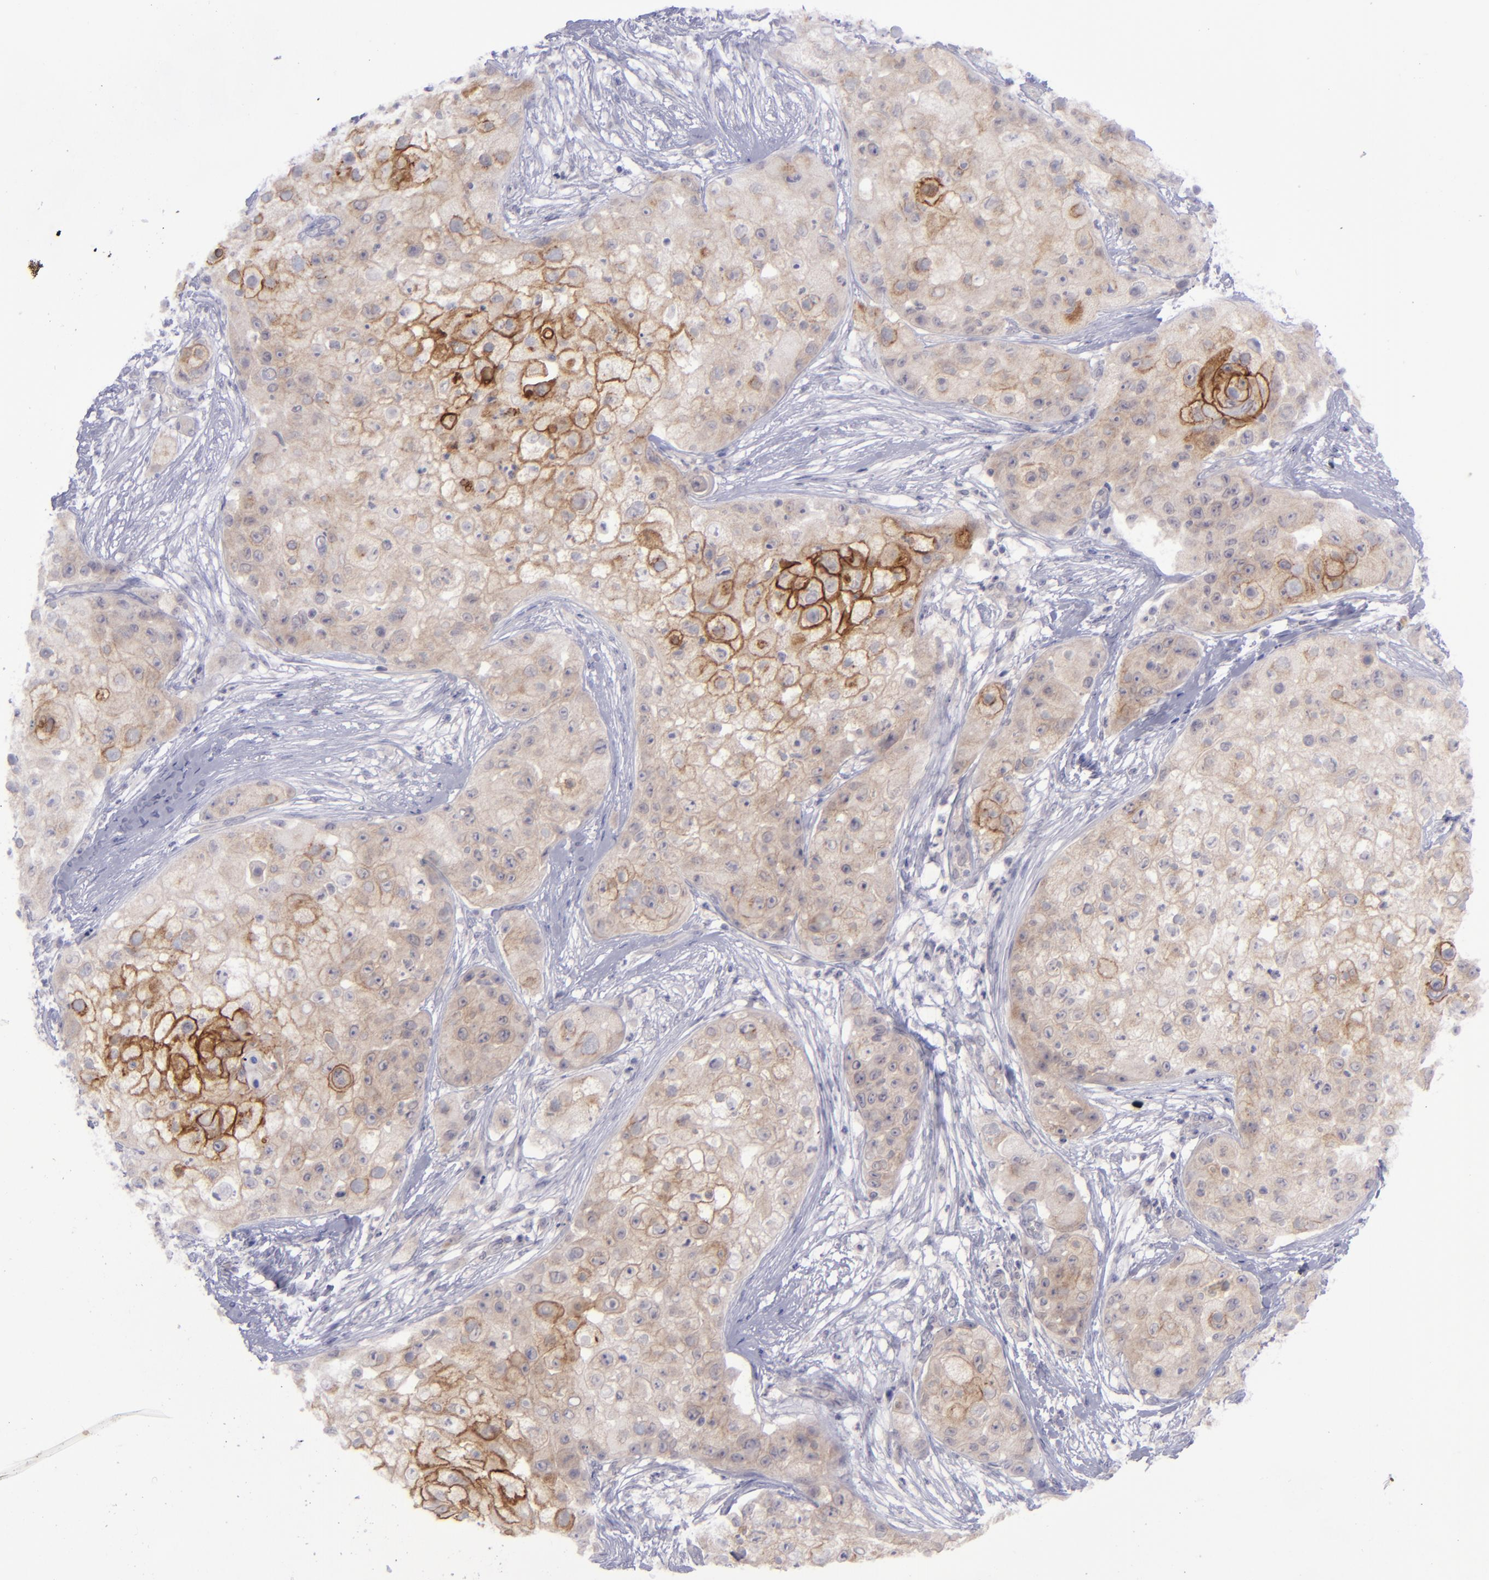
{"staining": {"intensity": "moderate", "quantity": "25%-75%", "location": "cytoplasmic/membranous"}, "tissue": "skin cancer", "cell_type": "Tumor cells", "image_type": "cancer", "snomed": [{"axis": "morphology", "description": "Squamous cell carcinoma, NOS"}, {"axis": "topography", "description": "Skin"}], "caption": "A photomicrograph showing moderate cytoplasmic/membranous expression in about 25%-75% of tumor cells in skin squamous cell carcinoma, as visualized by brown immunohistochemical staining.", "gene": "EVPL", "patient": {"sex": "female", "age": 57}}